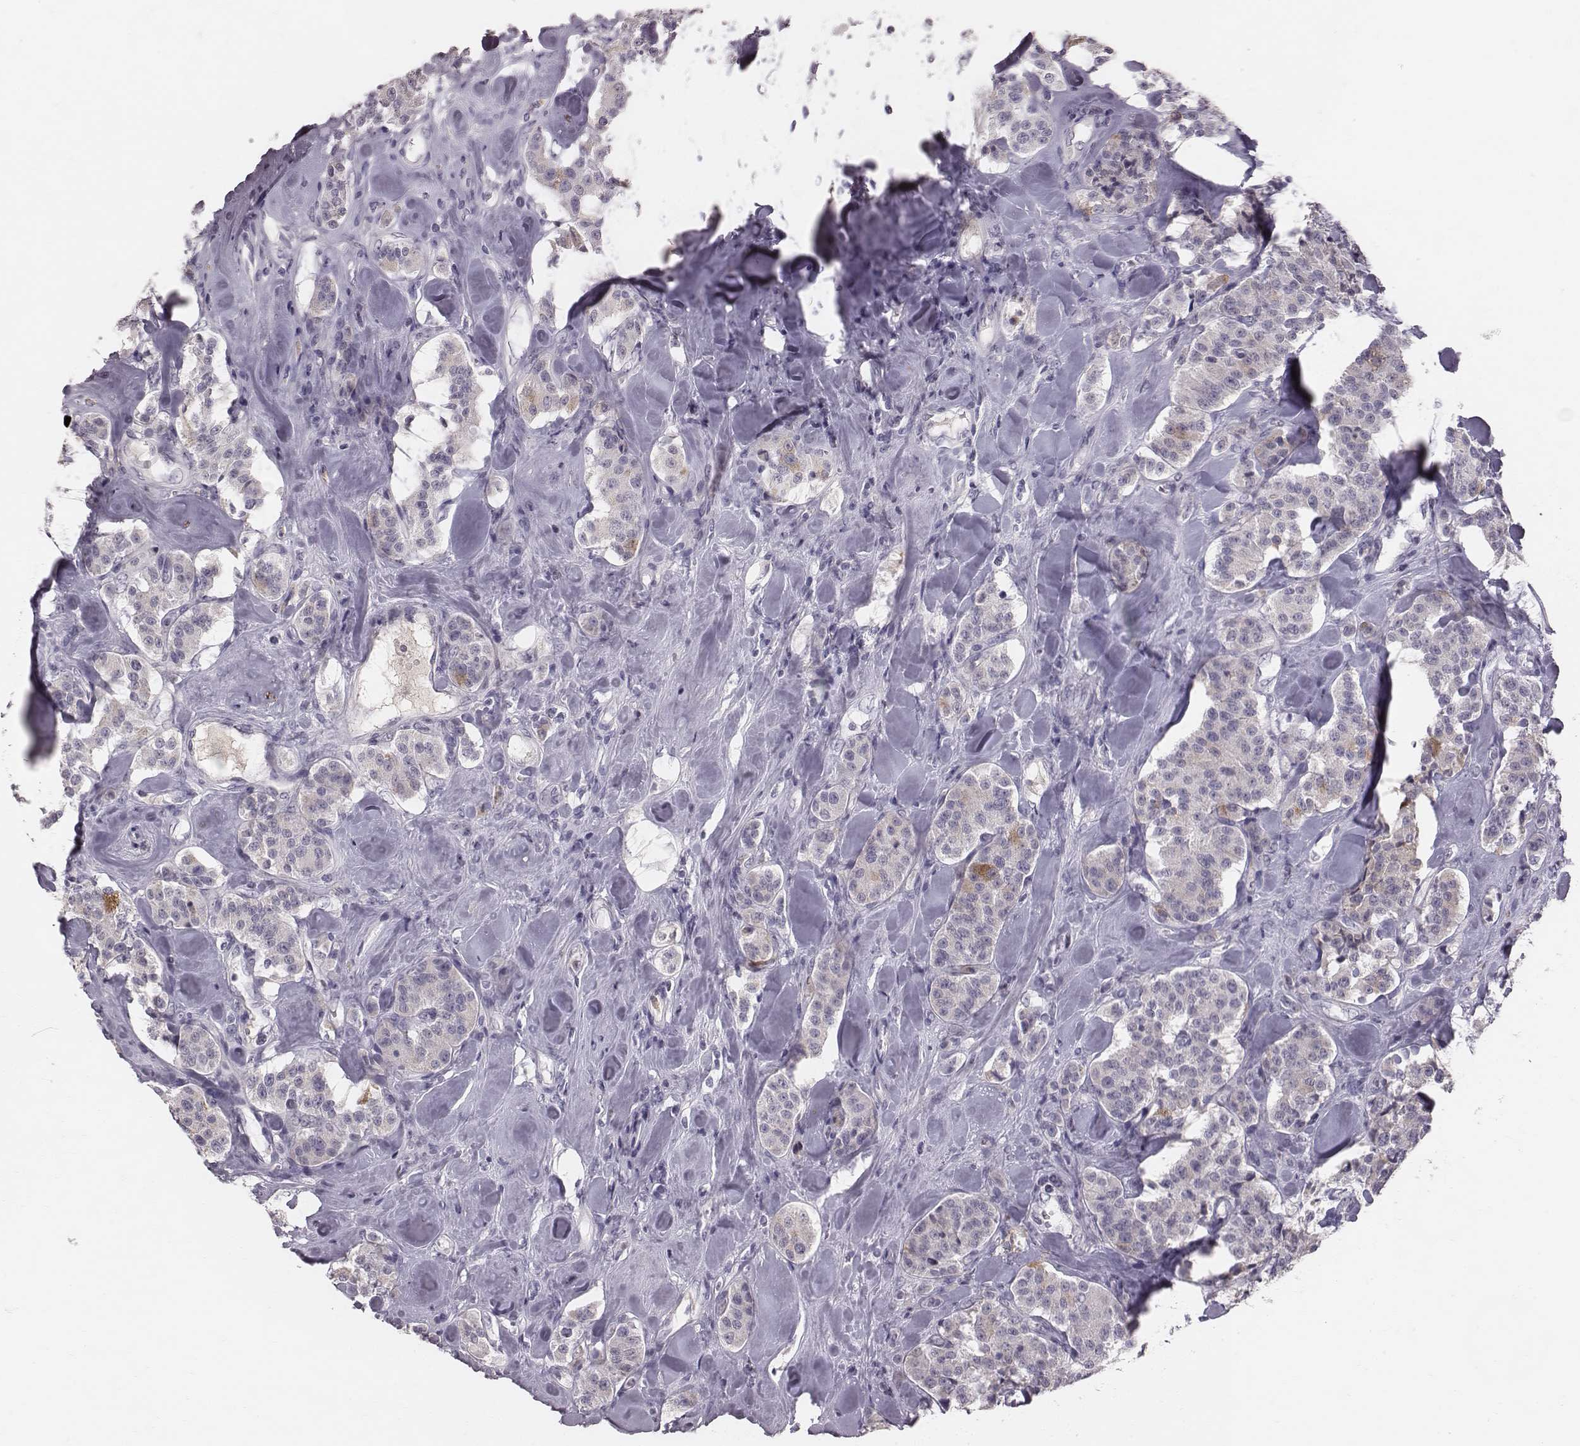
{"staining": {"intensity": "negative", "quantity": "none", "location": "none"}, "tissue": "carcinoid", "cell_type": "Tumor cells", "image_type": "cancer", "snomed": [{"axis": "morphology", "description": "Carcinoid, malignant, NOS"}, {"axis": "topography", "description": "Pancreas"}], "caption": "Immunohistochemical staining of human carcinoid exhibits no significant staining in tumor cells.", "gene": "CFTR", "patient": {"sex": "male", "age": 41}}